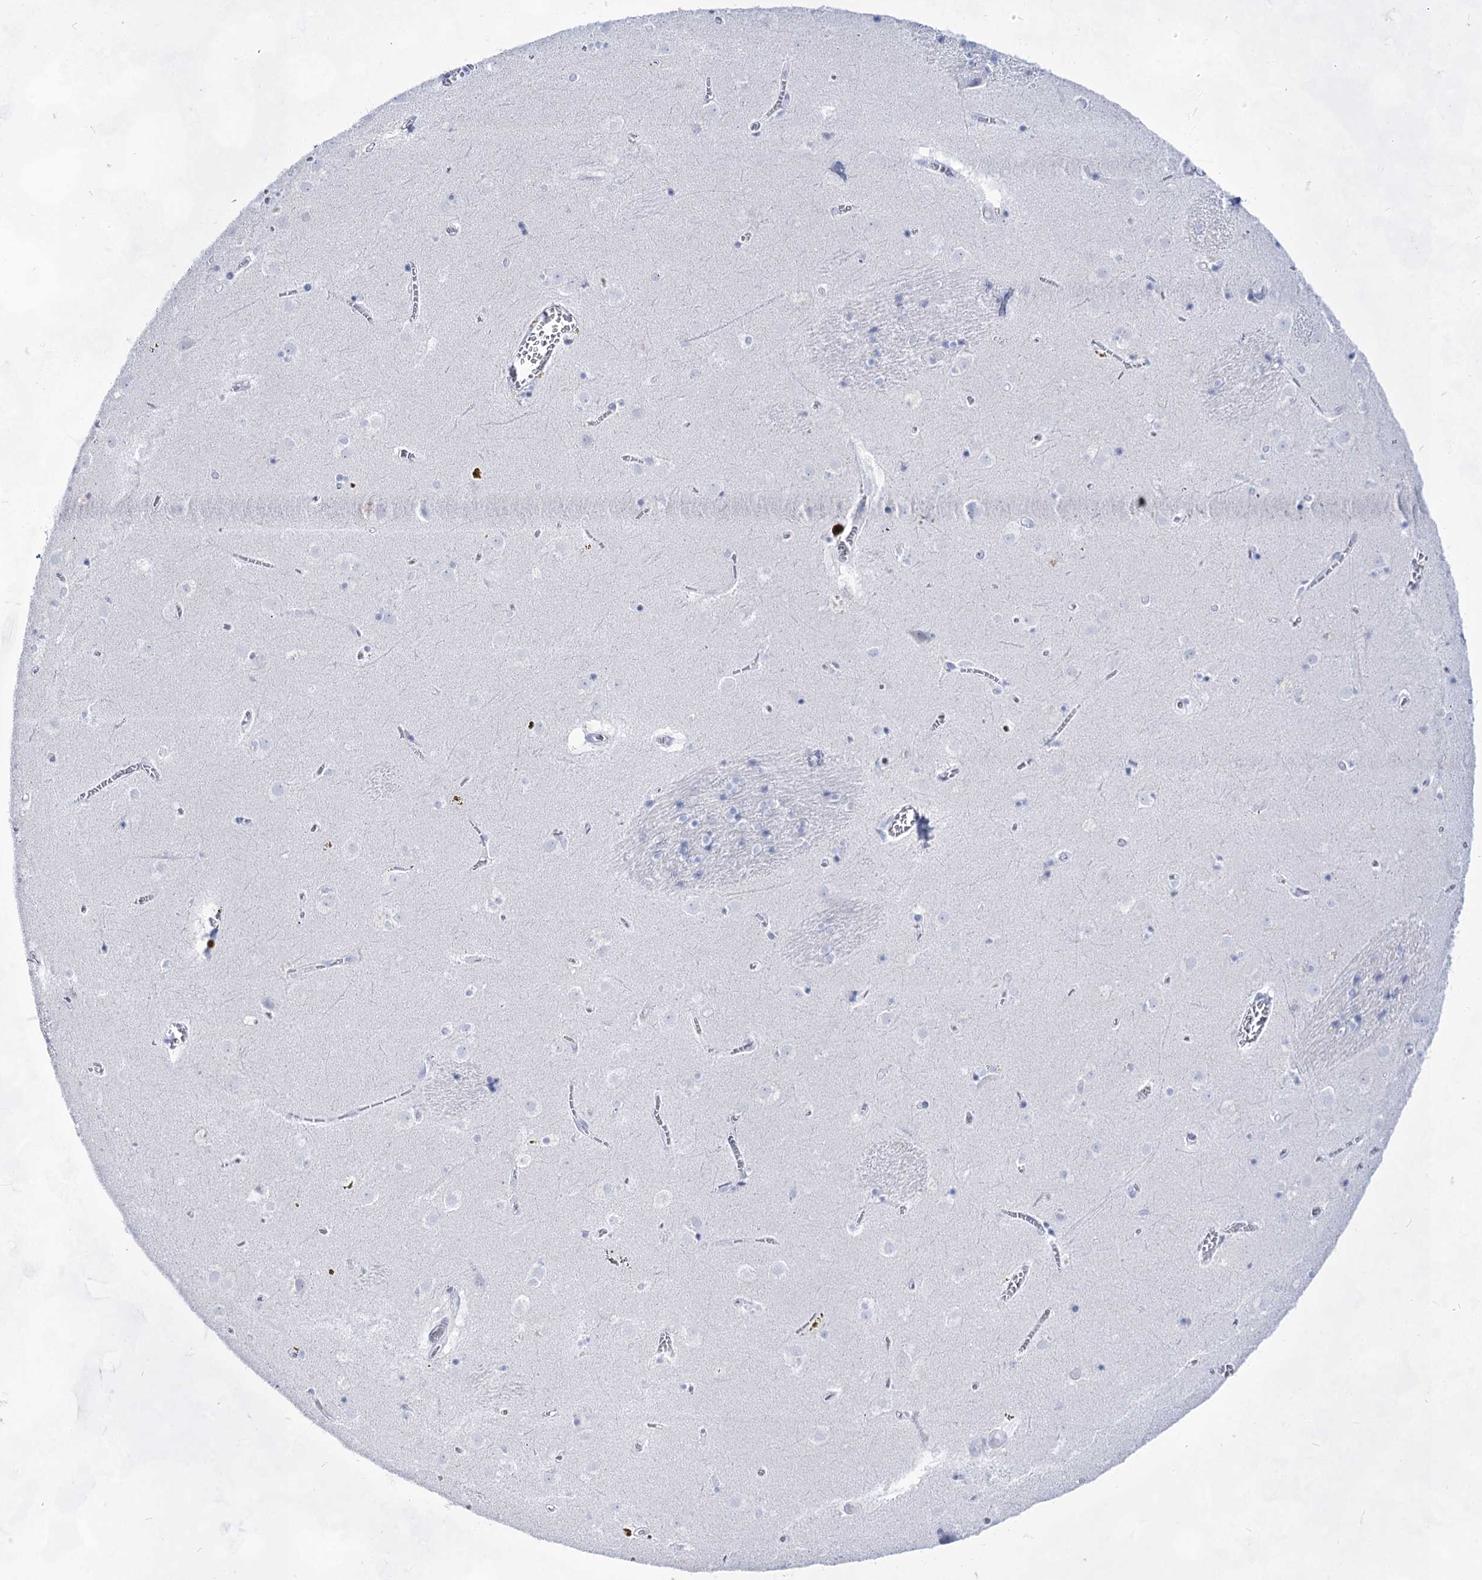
{"staining": {"intensity": "negative", "quantity": "none", "location": "none"}, "tissue": "caudate", "cell_type": "Glial cells", "image_type": "normal", "snomed": [{"axis": "morphology", "description": "Normal tissue, NOS"}, {"axis": "topography", "description": "Lateral ventricle wall"}], "caption": "IHC of benign caudate demonstrates no positivity in glial cells.", "gene": "ACRV1", "patient": {"sex": "male", "age": 70}}